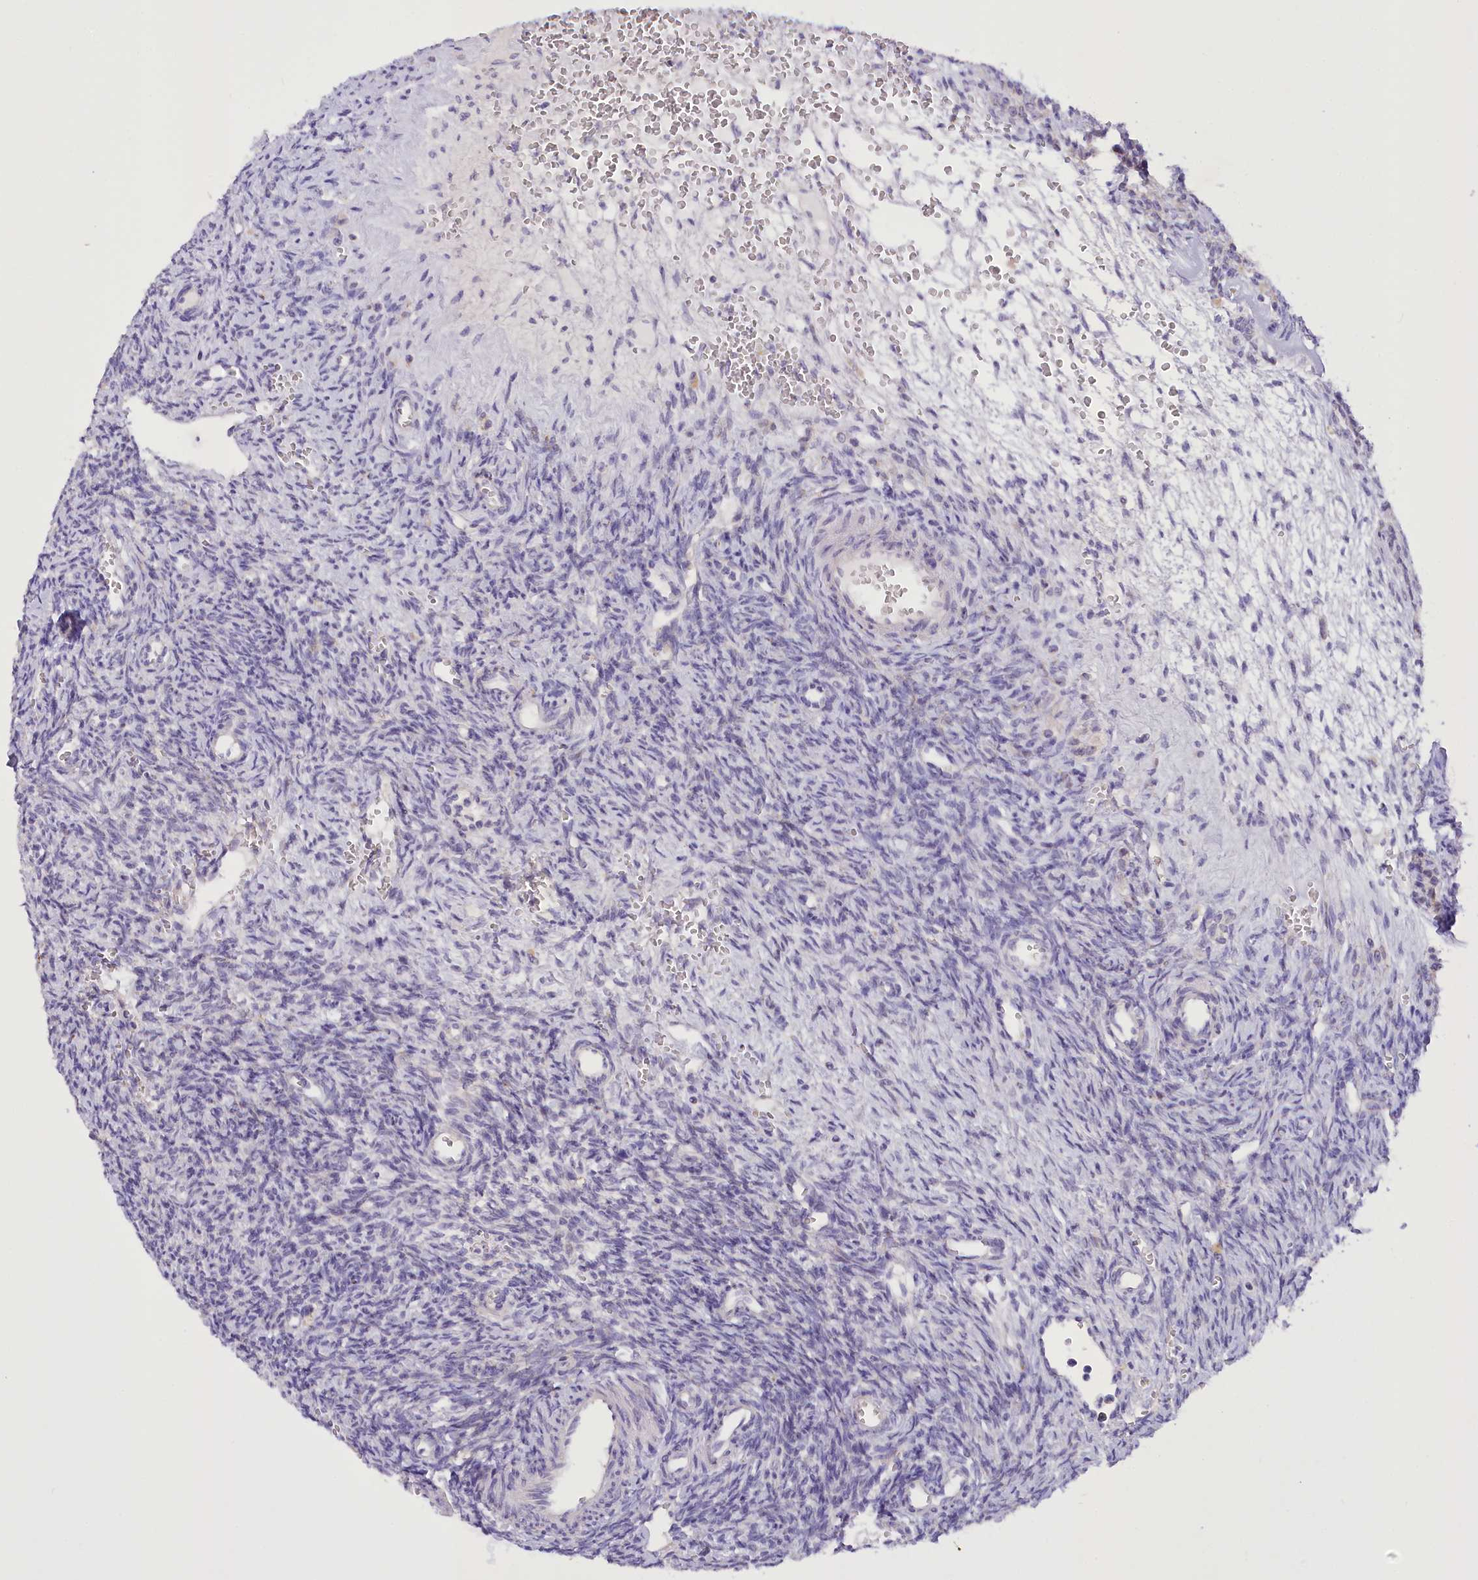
{"staining": {"intensity": "negative", "quantity": "none", "location": "none"}, "tissue": "ovary", "cell_type": "Ovarian stroma cells", "image_type": "normal", "snomed": [{"axis": "morphology", "description": "Normal tissue, NOS"}, {"axis": "topography", "description": "Ovary"}], "caption": "Image shows no protein positivity in ovarian stroma cells of benign ovary. (DAB (3,3'-diaminobenzidine) immunohistochemistry (IHC) visualized using brightfield microscopy, high magnification).", "gene": "DCUN1D1", "patient": {"sex": "female", "age": 39}}